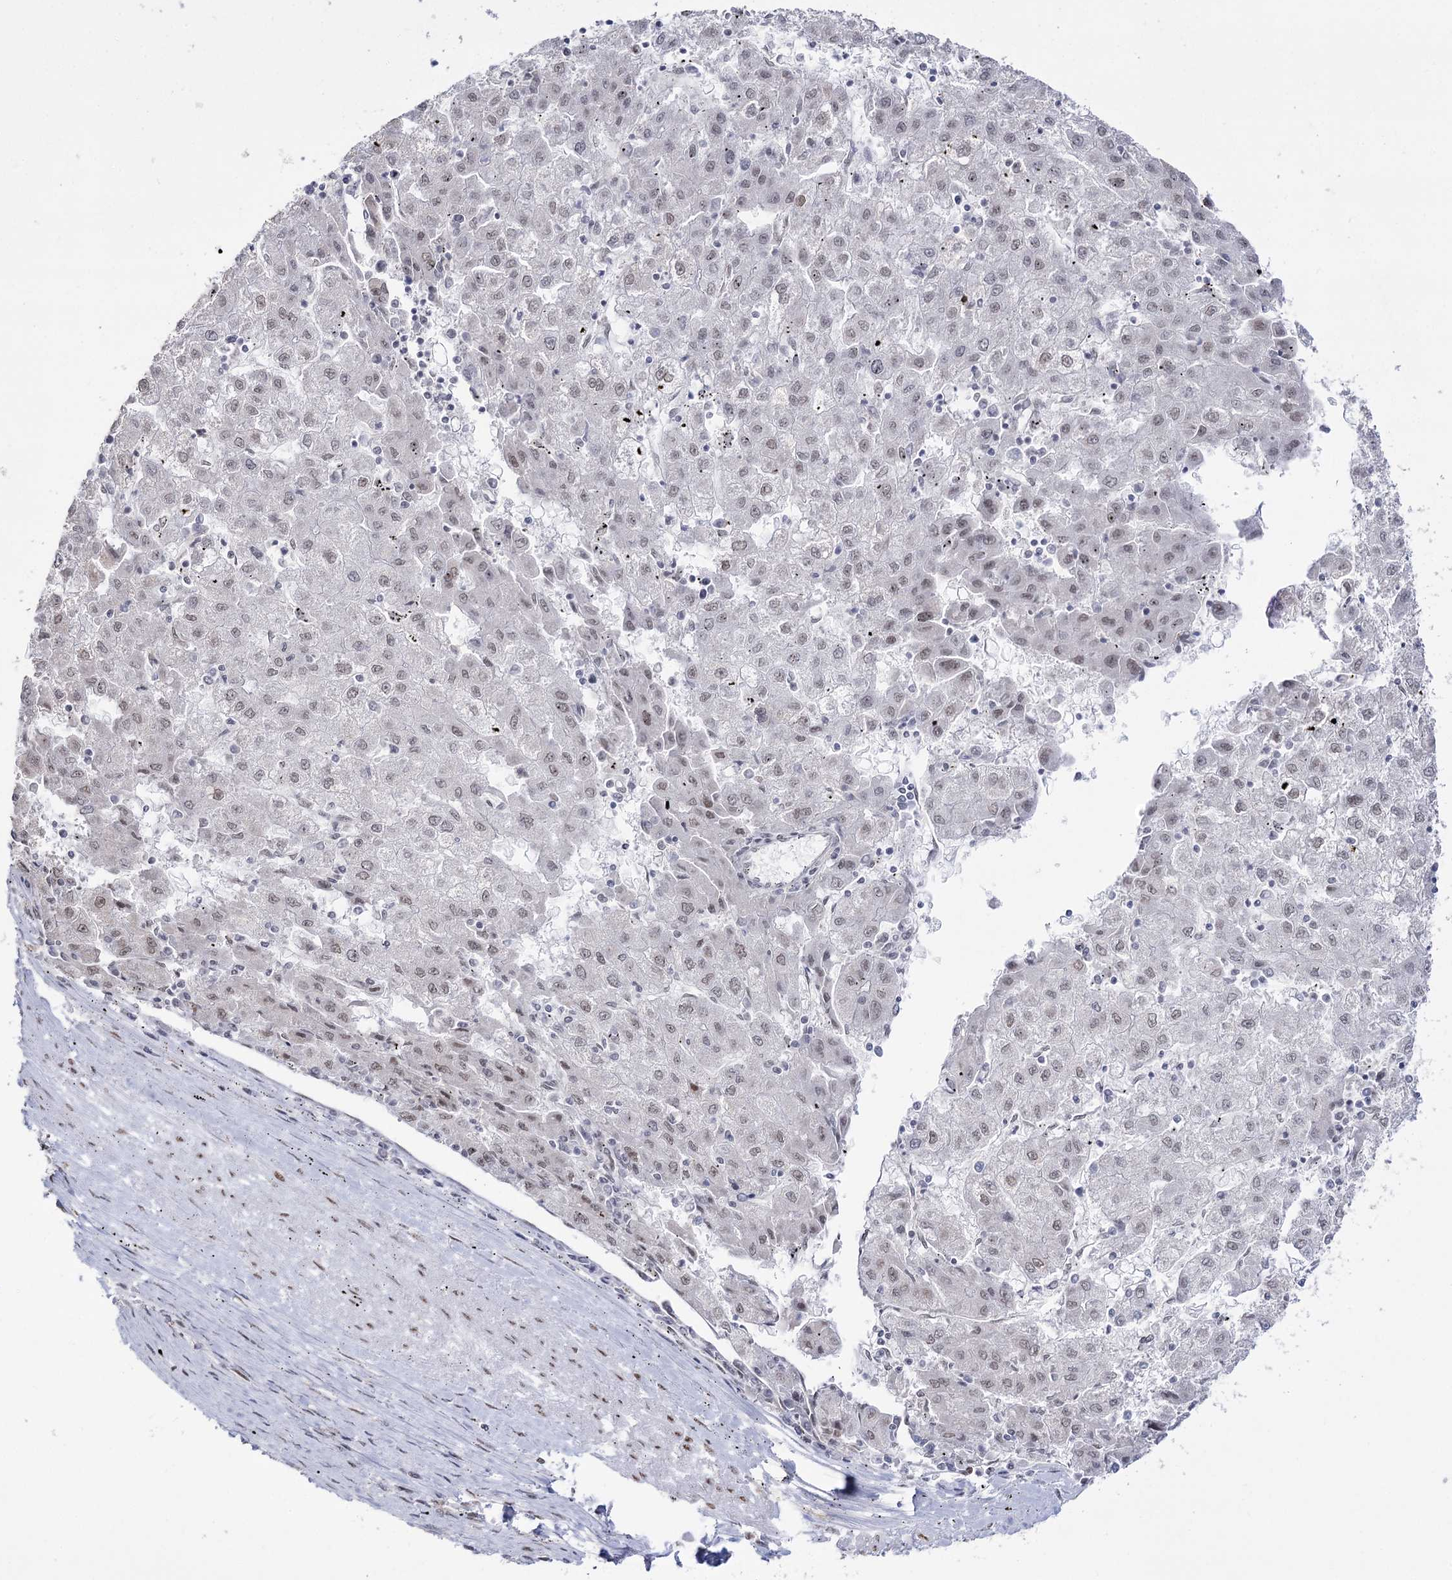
{"staining": {"intensity": "weak", "quantity": "25%-75%", "location": "nuclear"}, "tissue": "liver cancer", "cell_type": "Tumor cells", "image_type": "cancer", "snomed": [{"axis": "morphology", "description": "Carcinoma, Hepatocellular, NOS"}, {"axis": "topography", "description": "Liver"}], "caption": "A brown stain labels weak nuclear expression of a protein in human hepatocellular carcinoma (liver) tumor cells.", "gene": "VGLL4", "patient": {"sex": "male", "age": 72}}